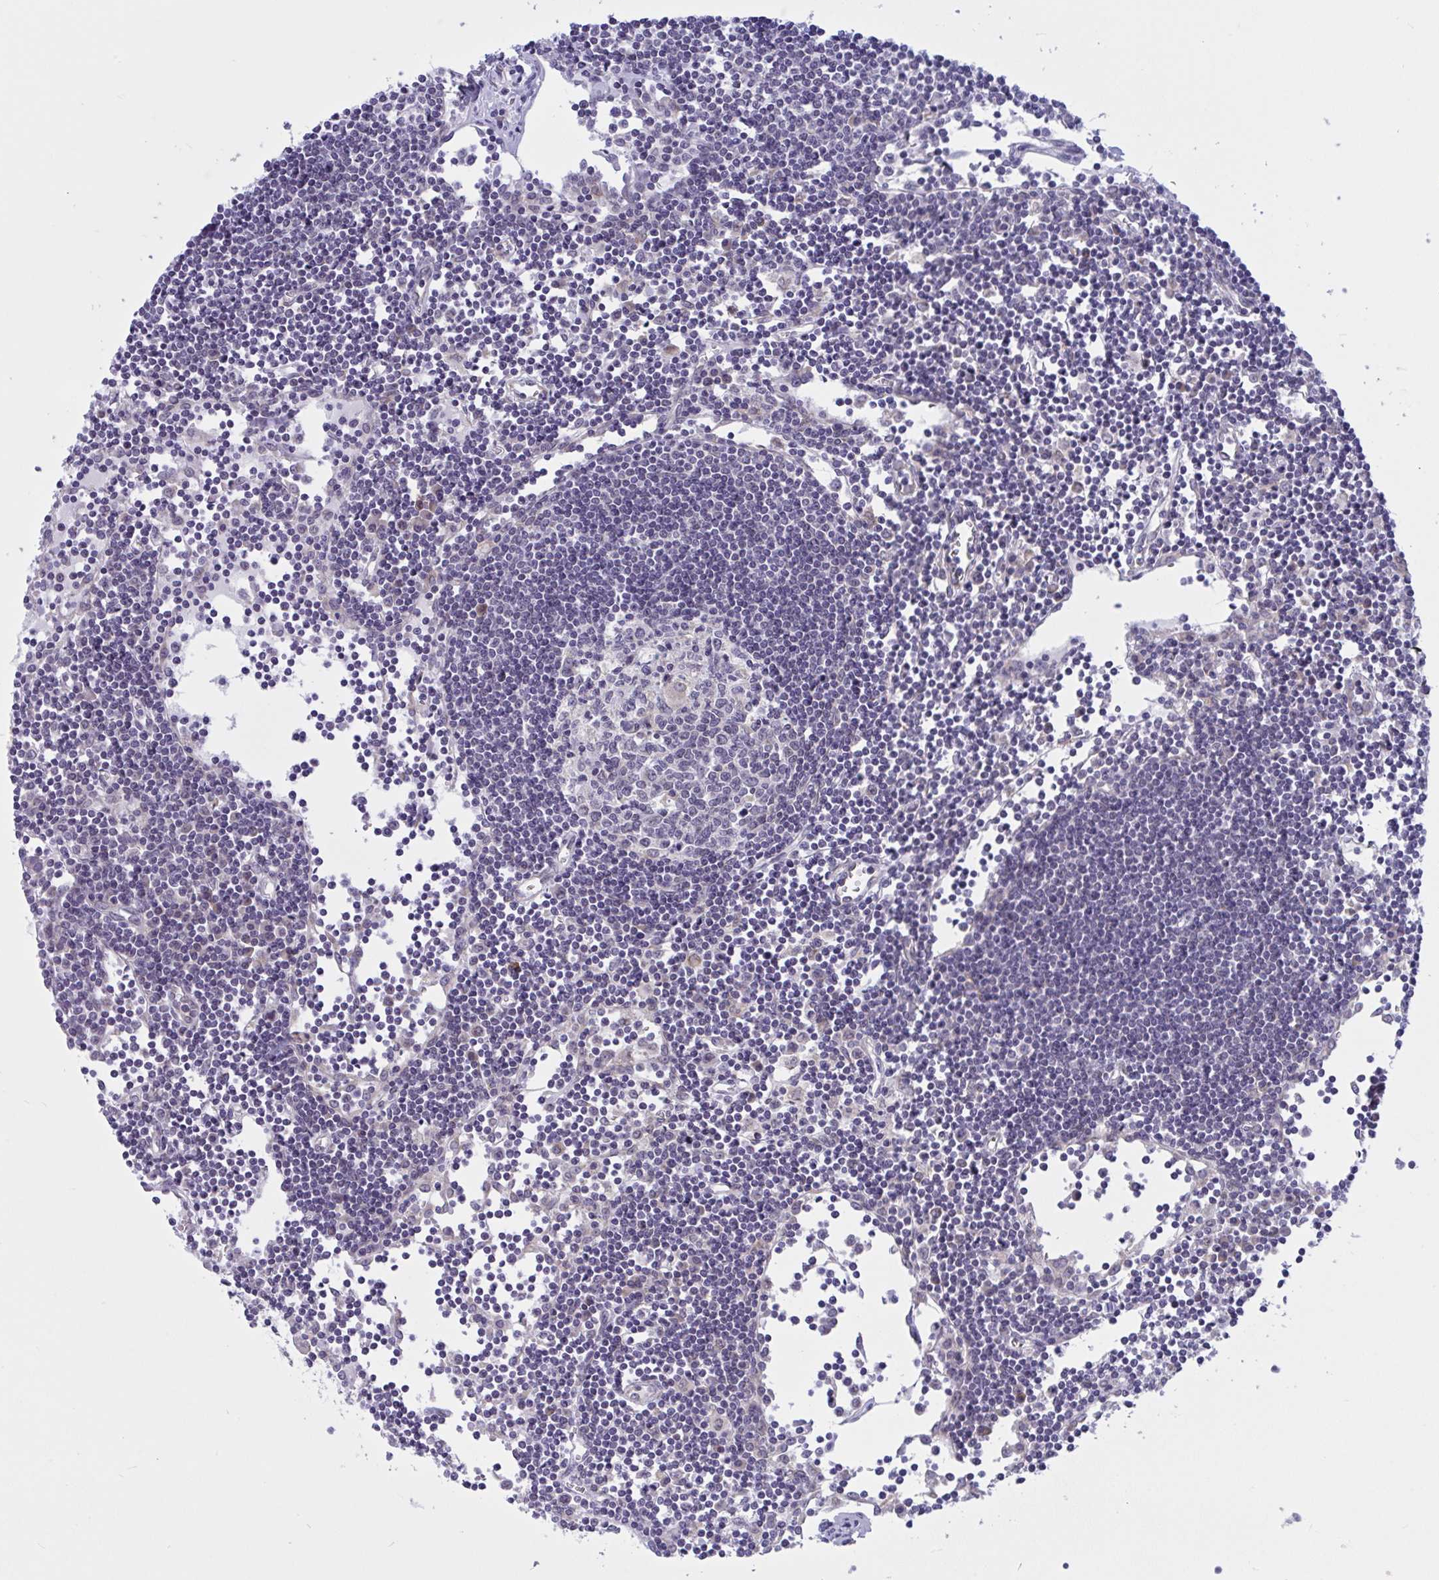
{"staining": {"intensity": "weak", "quantity": "25%-75%", "location": "cytoplasmic/membranous"}, "tissue": "lymph node", "cell_type": "Germinal center cells", "image_type": "normal", "snomed": [{"axis": "morphology", "description": "Normal tissue, NOS"}, {"axis": "topography", "description": "Lymph node"}], "caption": "Normal lymph node was stained to show a protein in brown. There is low levels of weak cytoplasmic/membranous staining in approximately 25%-75% of germinal center cells.", "gene": "CAMLG", "patient": {"sex": "female", "age": 65}}